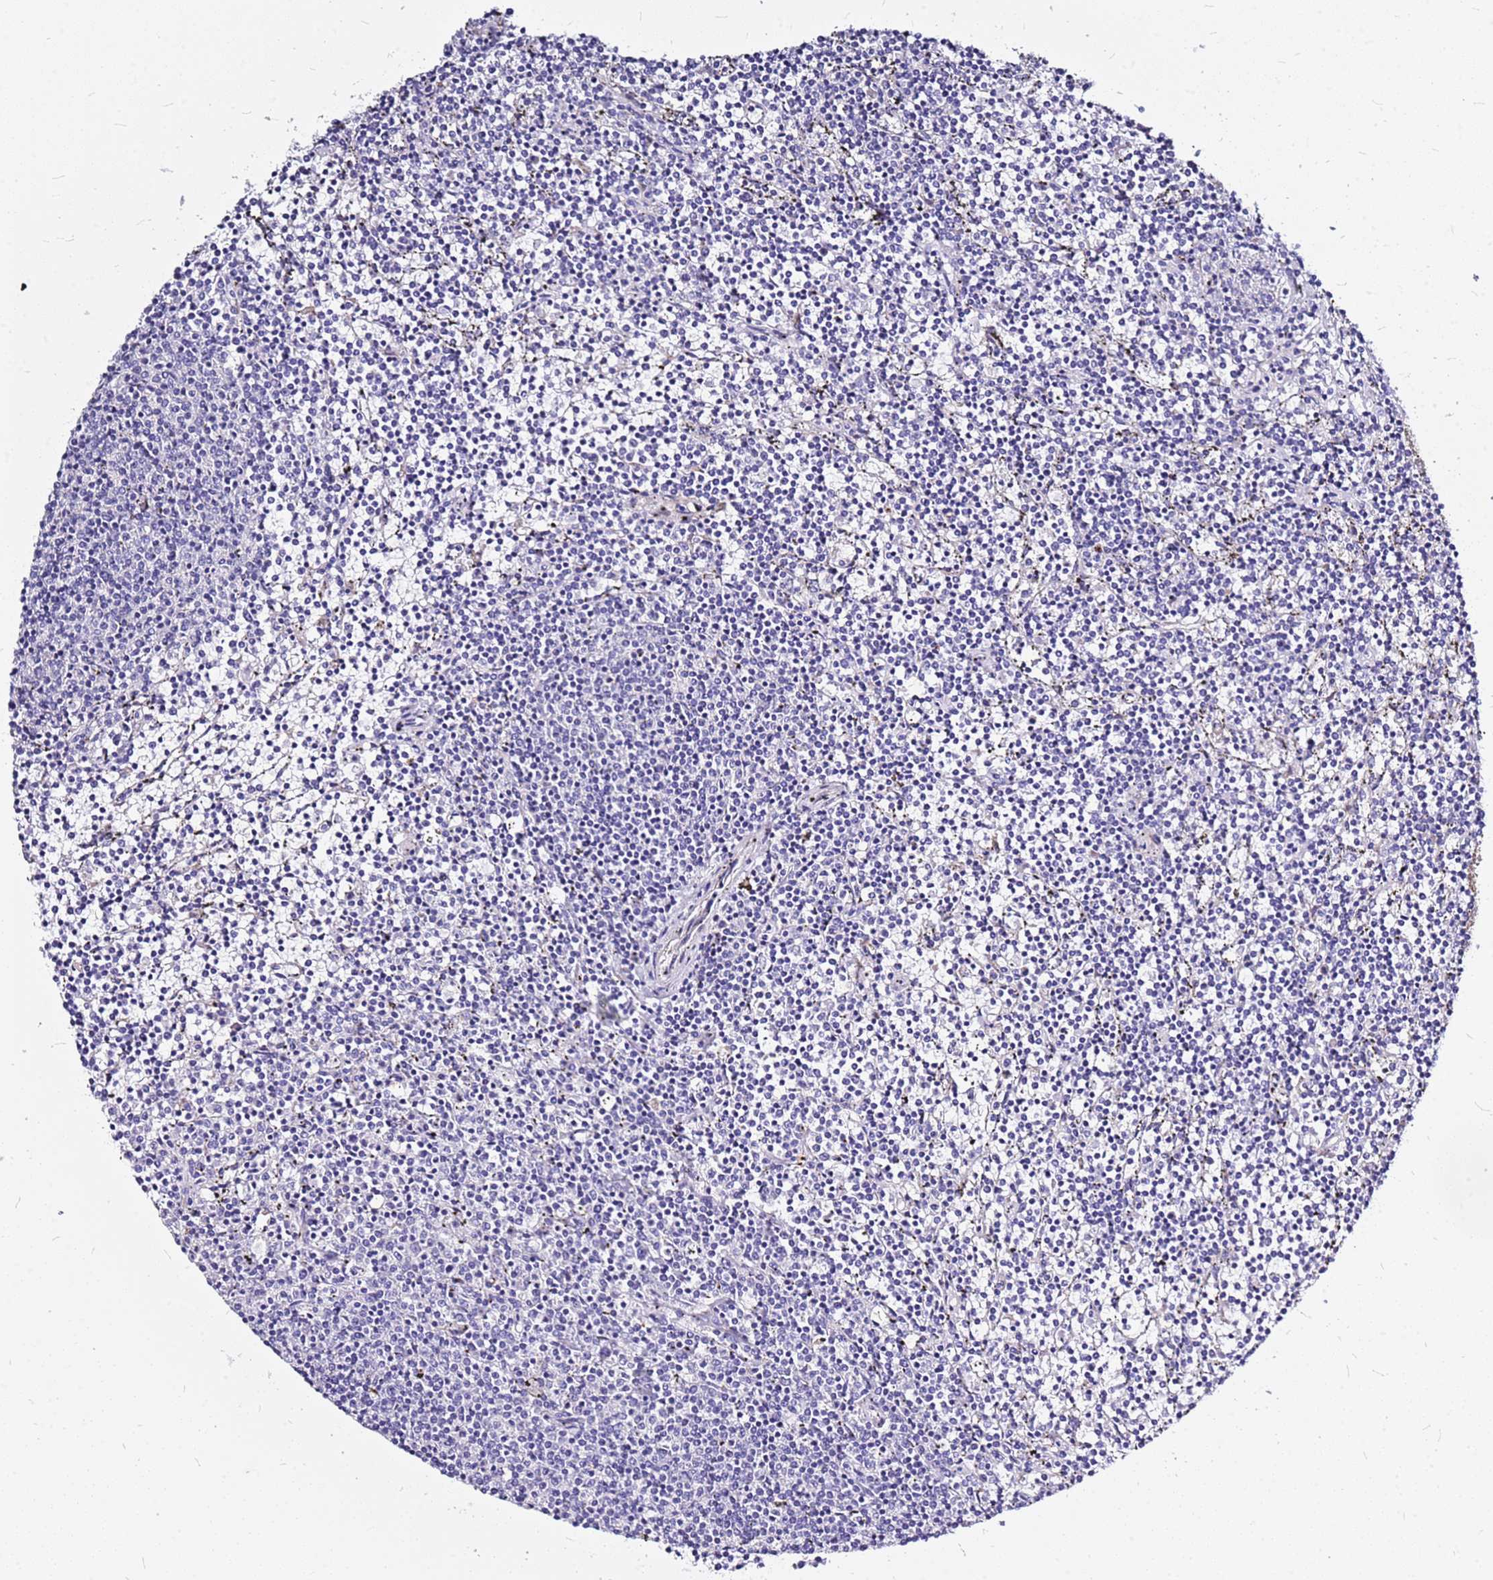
{"staining": {"intensity": "negative", "quantity": "none", "location": "none"}, "tissue": "lymphoma", "cell_type": "Tumor cells", "image_type": "cancer", "snomed": [{"axis": "morphology", "description": "Malignant lymphoma, non-Hodgkin's type, Low grade"}, {"axis": "topography", "description": "Spleen"}], "caption": "Immunohistochemical staining of low-grade malignant lymphoma, non-Hodgkin's type displays no significant staining in tumor cells.", "gene": "CASD1", "patient": {"sex": "female", "age": 50}}